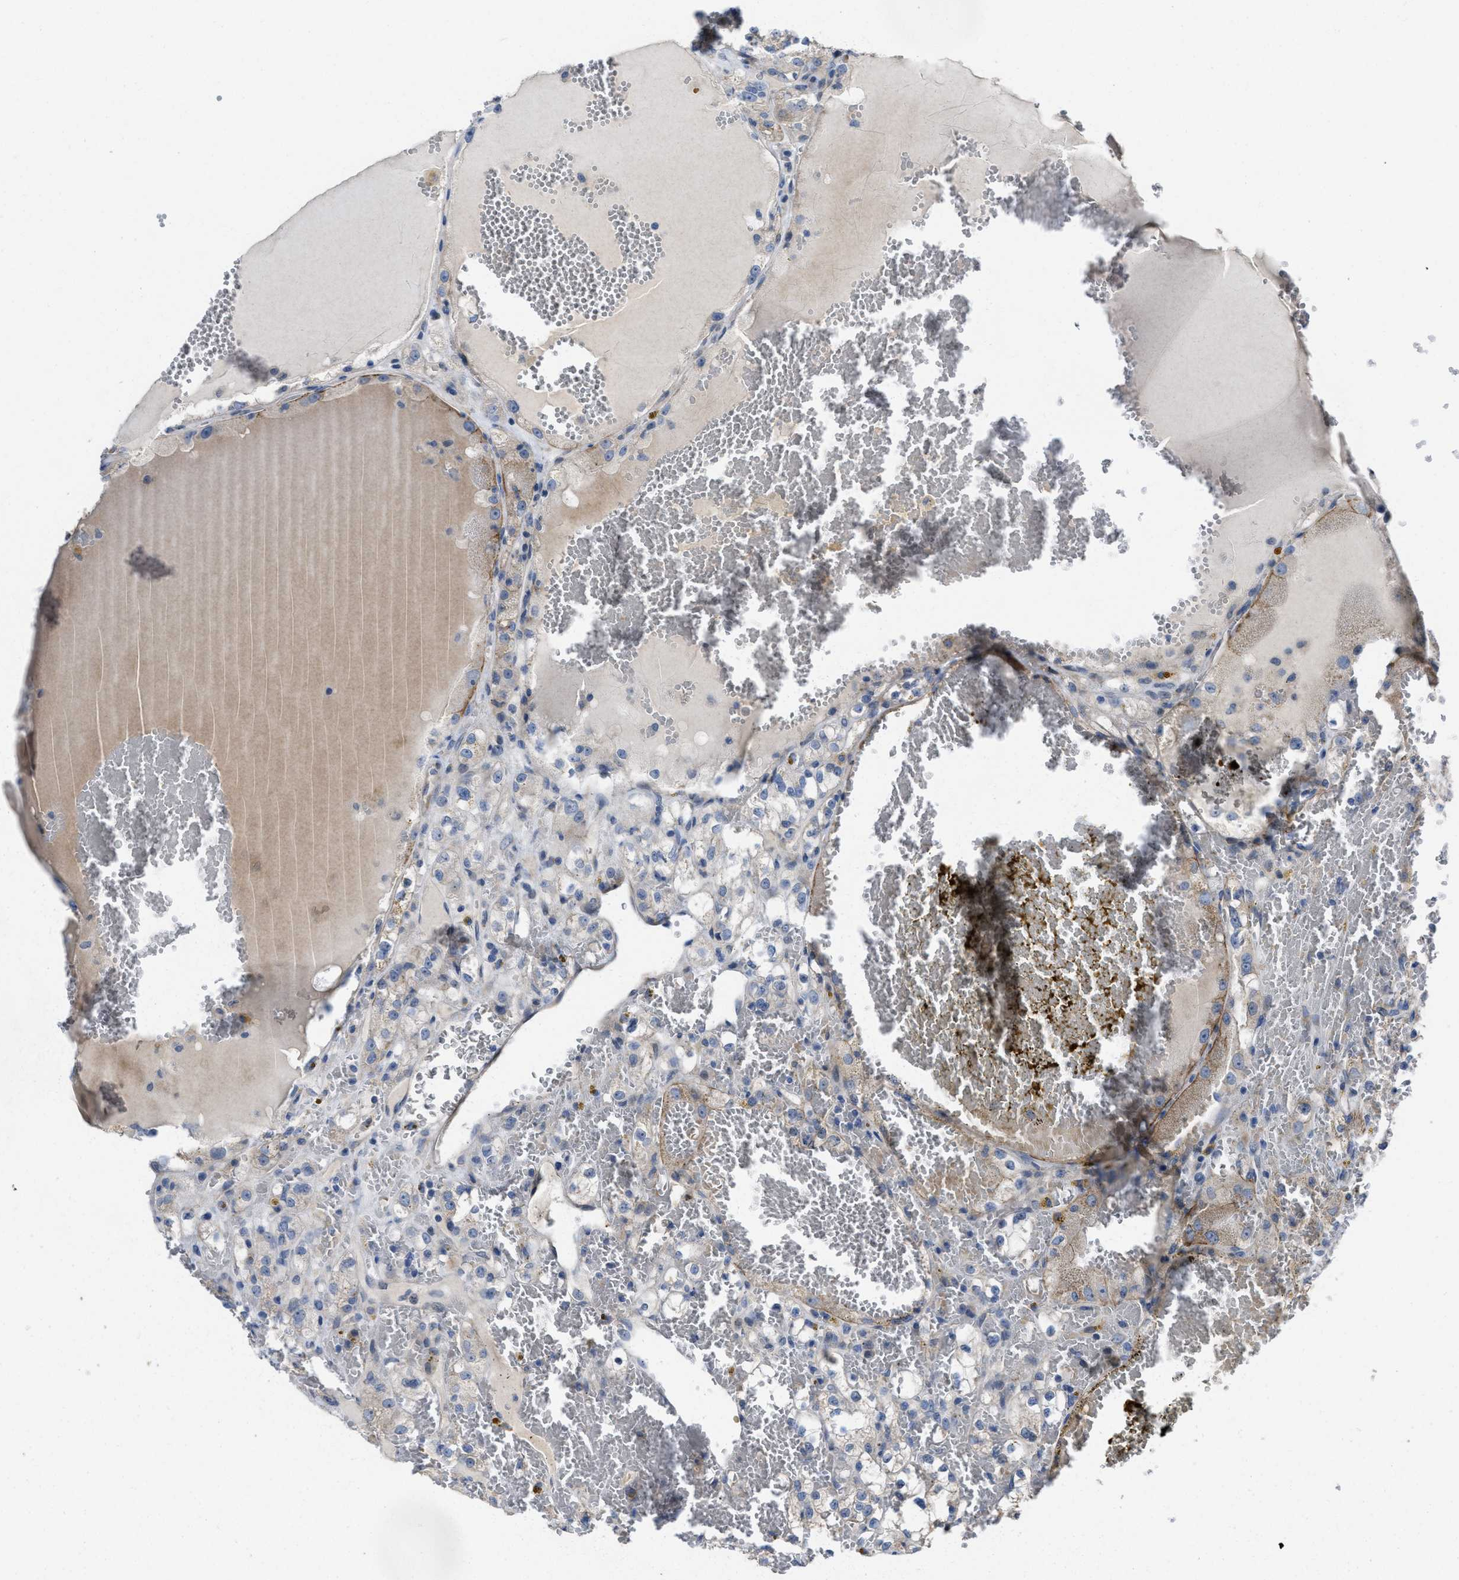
{"staining": {"intensity": "moderate", "quantity": "<25%", "location": "cytoplasmic/membranous"}, "tissue": "renal cancer", "cell_type": "Tumor cells", "image_type": "cancer", "snomed": [{"axis": "morphology", "description": "Normal tissue, NOS"}, {"axis": "morphology", "description": "Adenocarcinoma, NOS"}, {"axis": "topography", "description": "Kidney"}], "caption": "IHC micrograph of human renal adenocarcinoma stained for a protein (brown), which exhibits low levels of moderate cytoplasmic/membranous positivity in approximately <25% of tumor cells.", "gene": "CDPF1", "patient": {"sex": "male", "age": 61}}